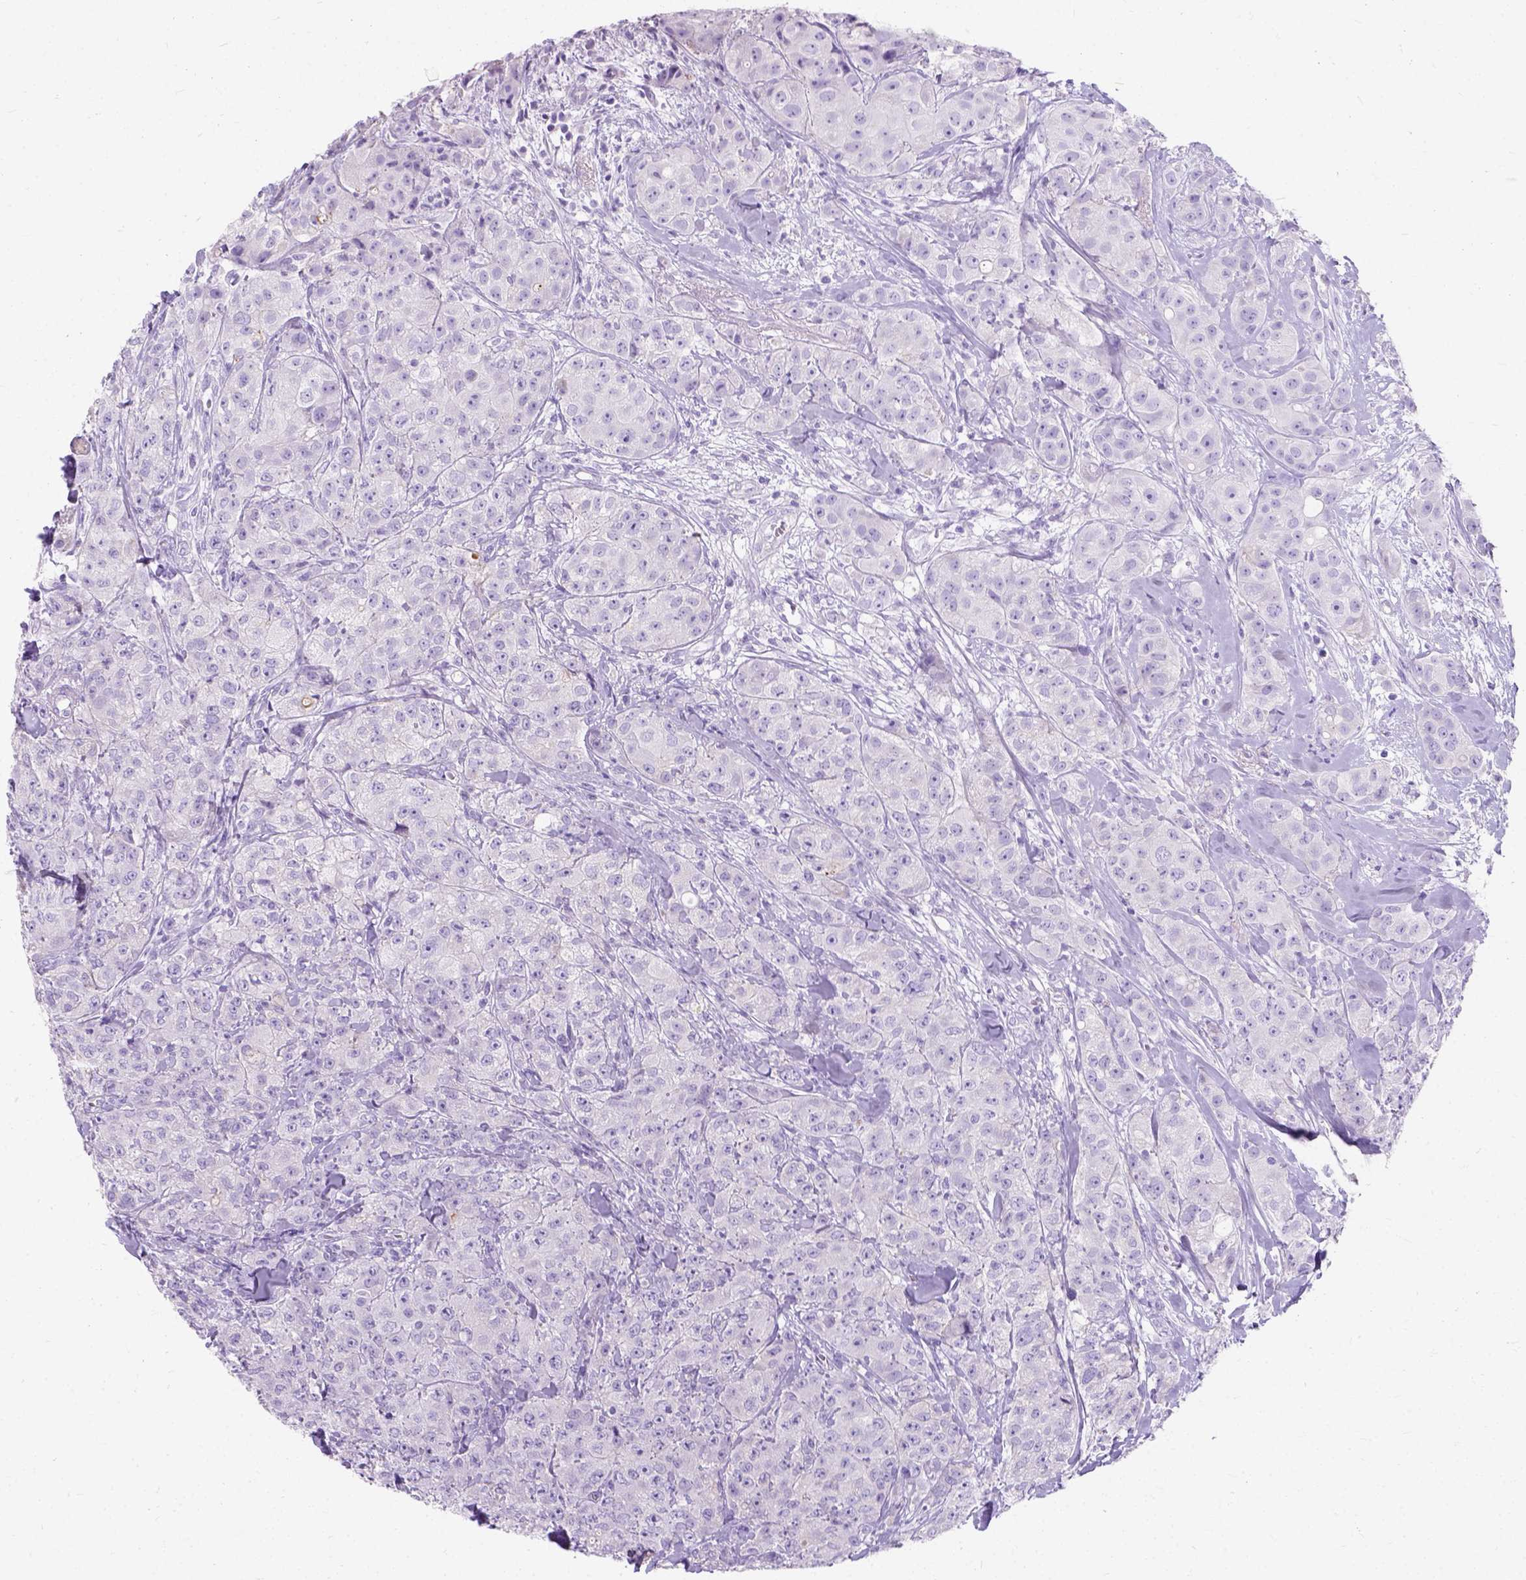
{"staining": {"intensity": "negative", "quantity": "none", "location": "none"}, "tissue": "breast cancer", "cell_type": "Tumor cells", "image_type": "cancer", "snomed": [{"axis": "morphology", "description": "Duct carcinoma"}, {"axis": "topography", "description": "Breast"}], "caption": "Immunohistochemistry image of neoplastic tissue: breast intraductal carcinoma stained with DAB exhibits no significant protein positivity in tumor cells.", "gene": "MYH15", "patient": {"sex": "female", "age": 43}}